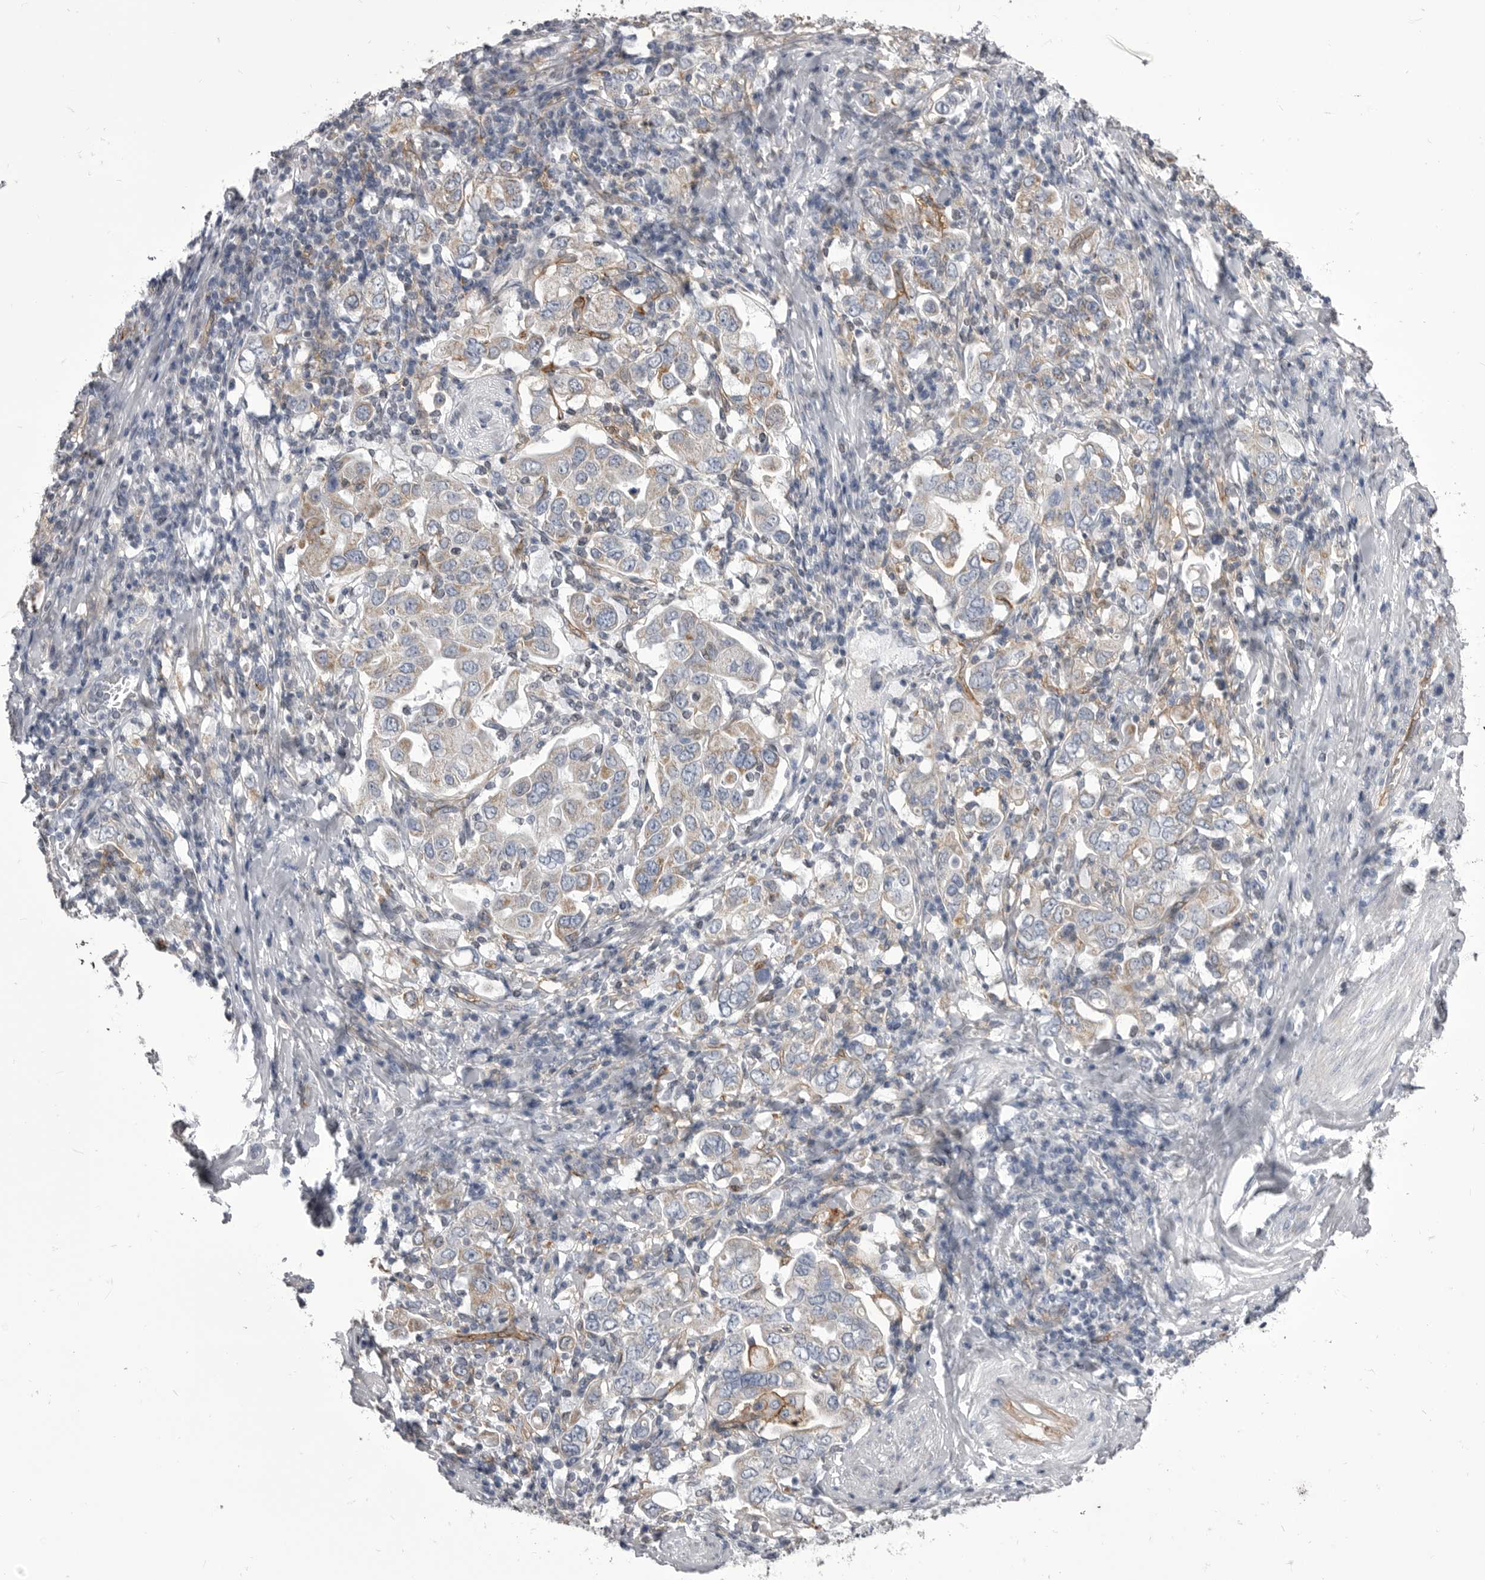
{"staining": {"intensity": "weak", "quantity": ">75%", "location": "cytoplasmic/membranous"}, "tissue": "stomach cancer", "cell_type": "Tumor cells", "image_type": "cancer", "snomed": [{"axis": "morphology", "description": "Adenocarcinoma, NOS"}, {"axis": "topography", "description": "Stomach, upper"}], "caption": "Approximately >75% of tumor cells in adenocarcinoma (stomach) display weak cytoplasmic/membranous protein expression as visualized by brown immunohistochemical staining.", "gene": "OPLAH", "patient": {"sex": "male", "age": 62}}